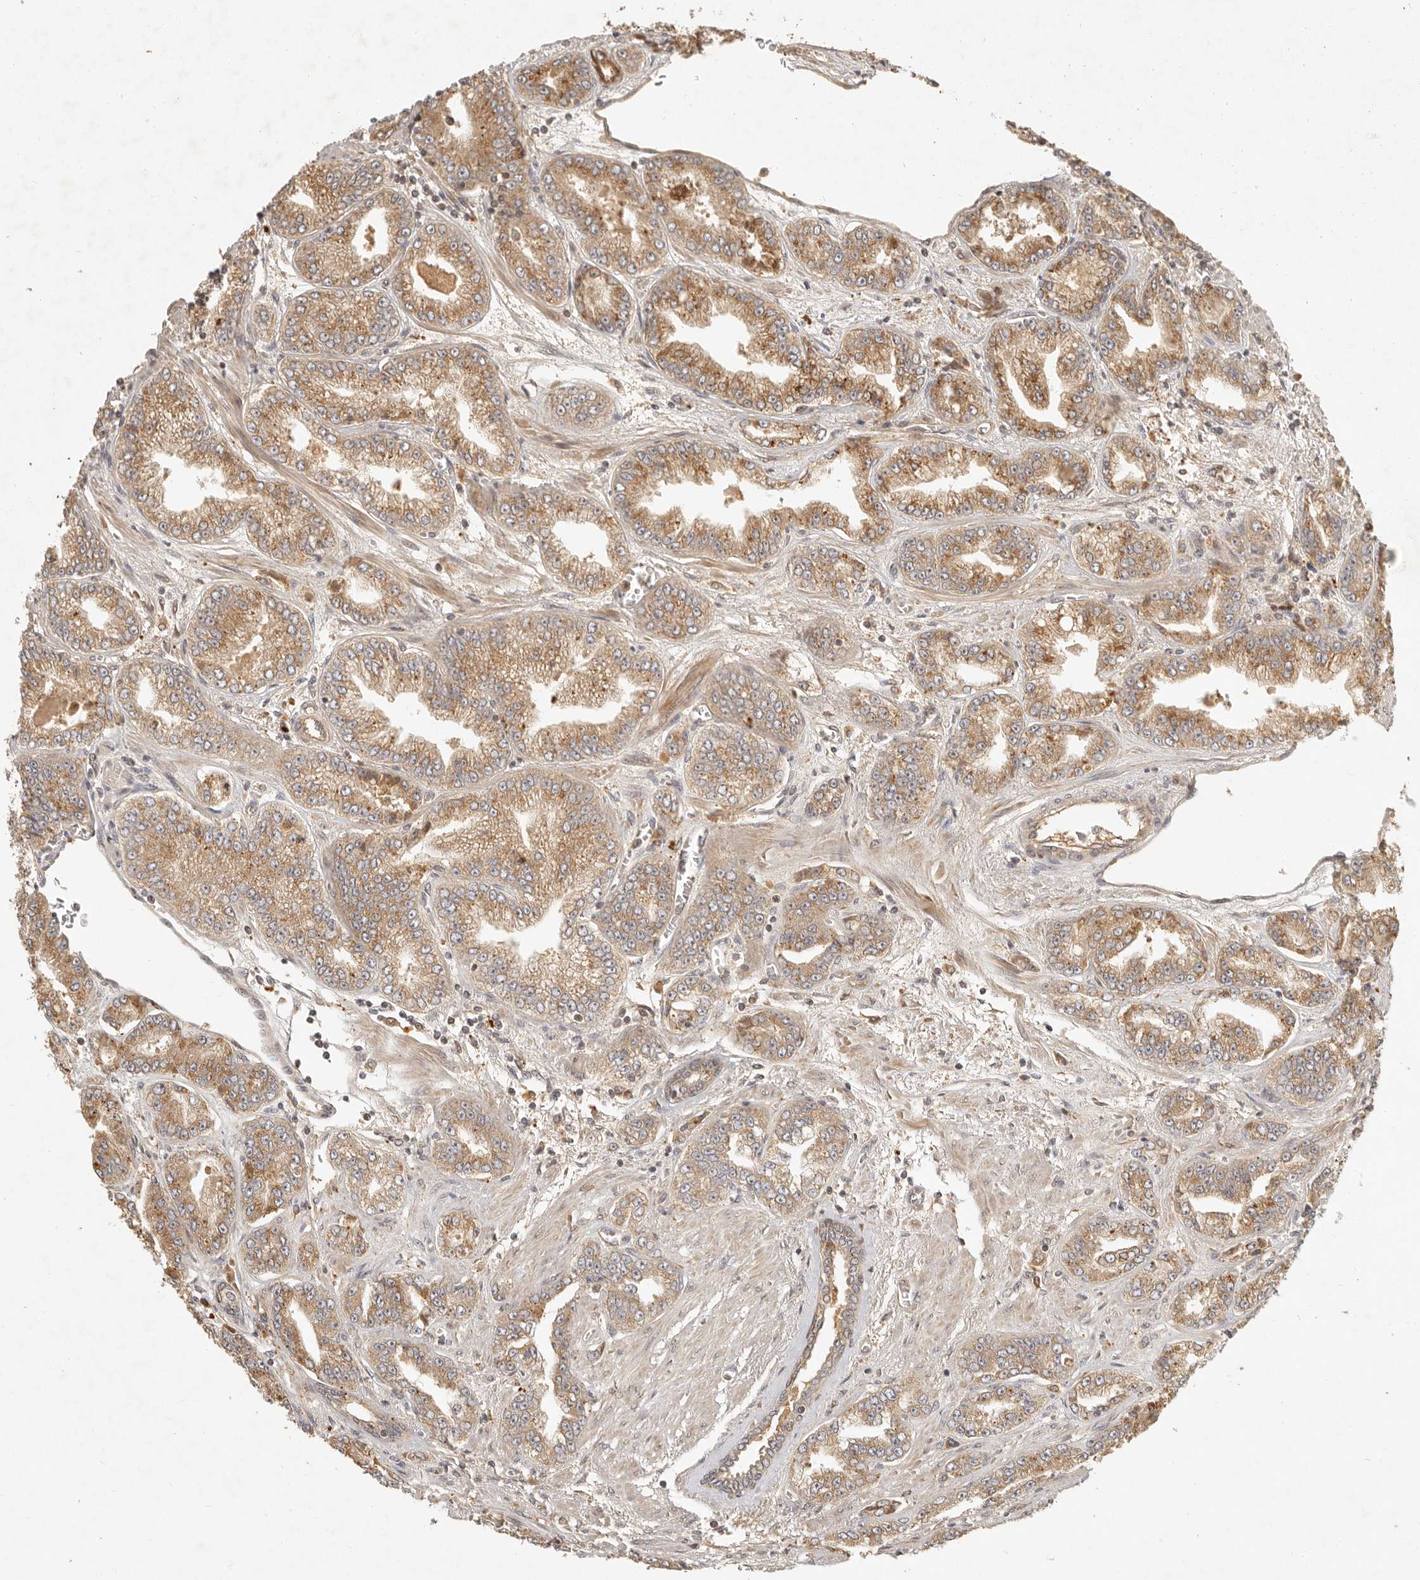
{"staining": {"intensity": "moderate", "quantity": ">75%", "location": "cytoplasmic/membranous"}, "tissue": "prostate cancer", "cell_type": "Tumor cells", "image_type": "cancer", "snomed": [{"axis": "morphology", "description": "Adenocarcinoma, High grade"}, {"axis": "topography", "description": "Prostate"}], "caption": "Prostate cancer was stained to show a protein in brown. There is medium levels of moderate cytoplasmic/membranous expression in approximately >75% of tumor cells.", "gene": "ANKRD61", "patient": {"sex": "male", "age": 71}}